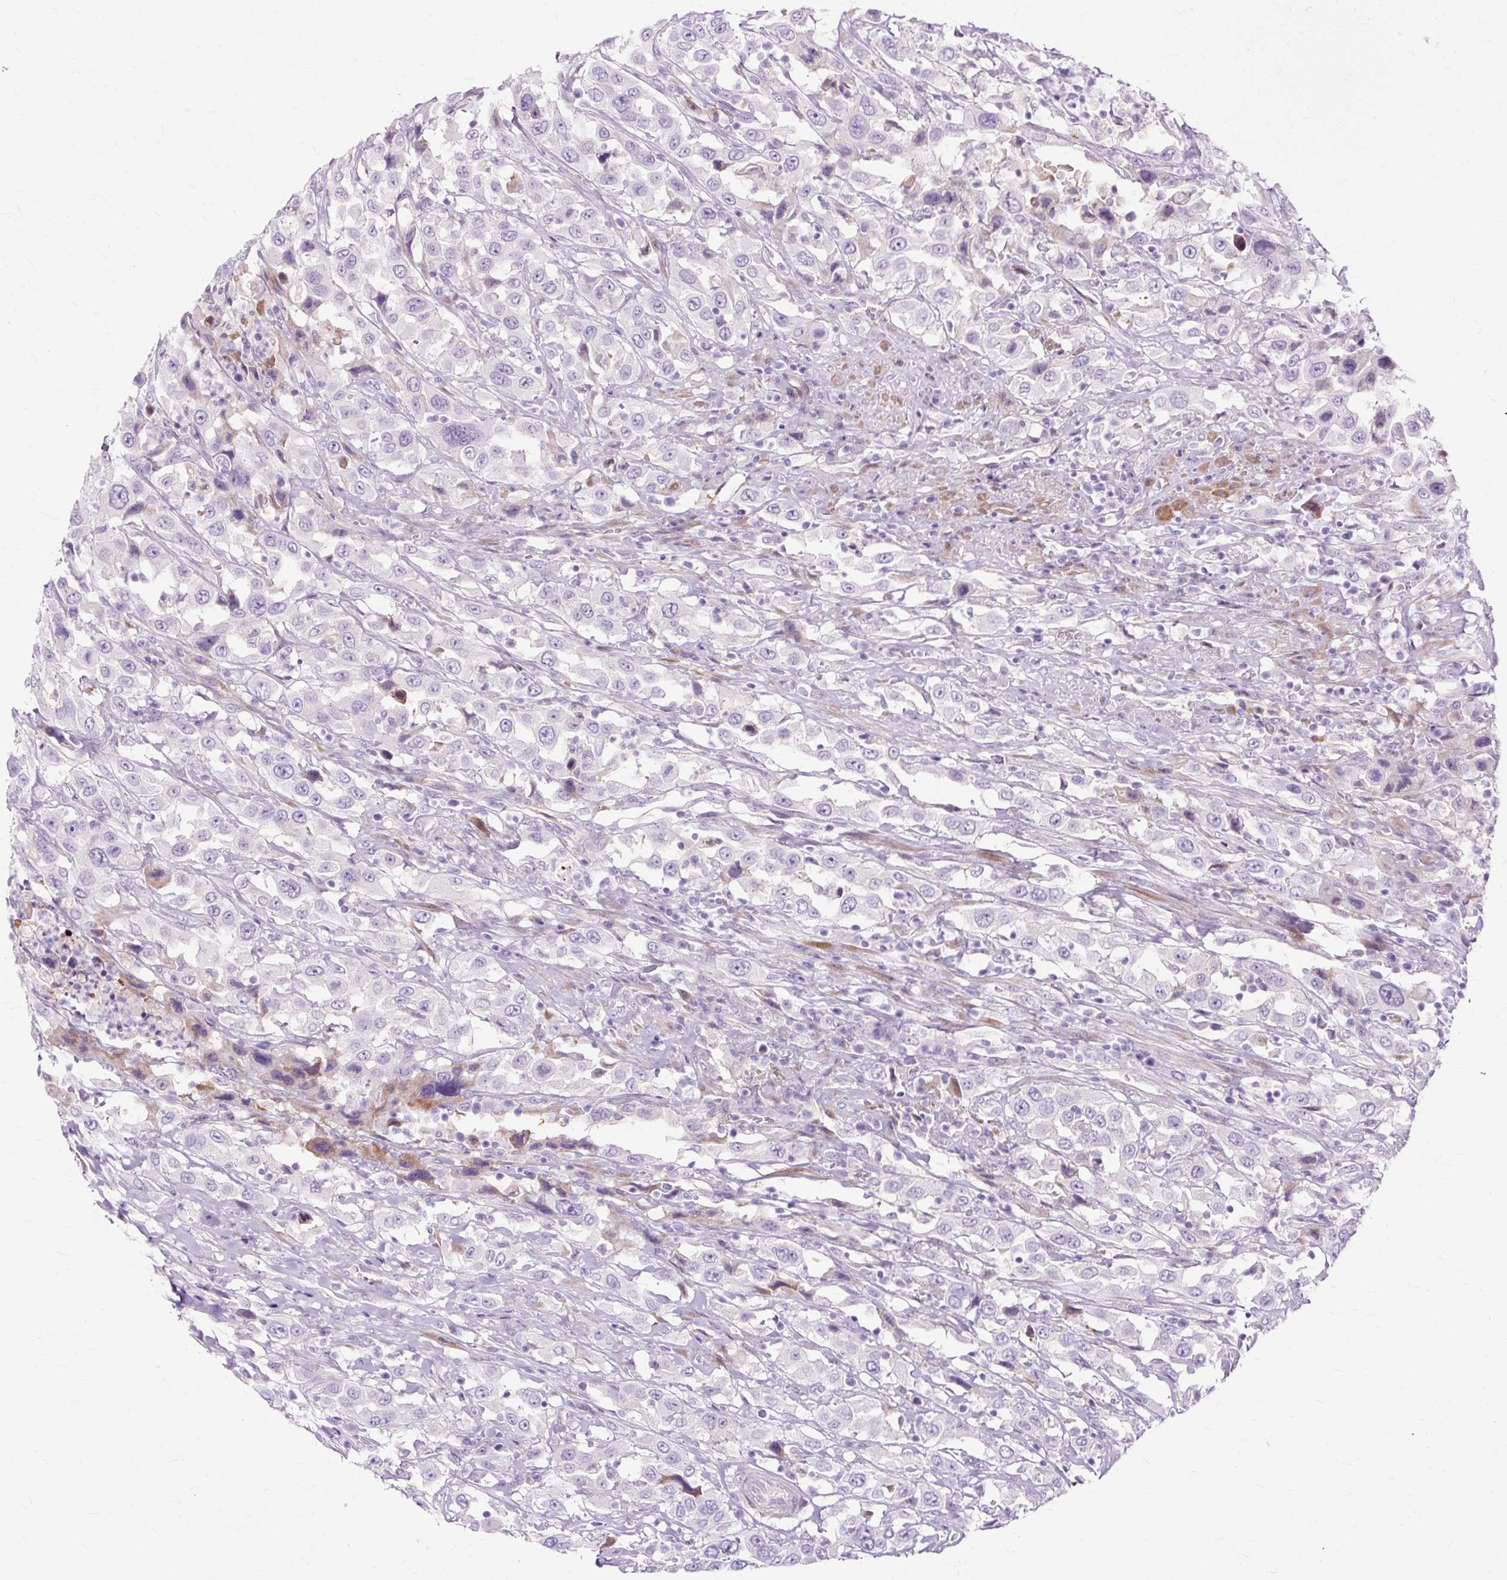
{"staining": {"intensity": "negative", "quantity": "none", "location": "none"}, "tissue": "urothelial cancer", "cell_type": "Tumor cells", "image_type": "cancer", "snomed": [{"axis": "morphology", "description": "Urothelial carcinoma, High grade"}, {"axis": "topography", "description": "Urinary bladder"}], "caption": "Immunohistochemistry of high-grade urothelial carcinoma shows no expression in tumor cells. The staining was performed using DAB to visualize the protein expression in brown, while the nuclei were stained in blue with hematoxylin (Magnification: 20x).", "gene": "DCTN4", "patient": {"sex": "male", "age": 61}}